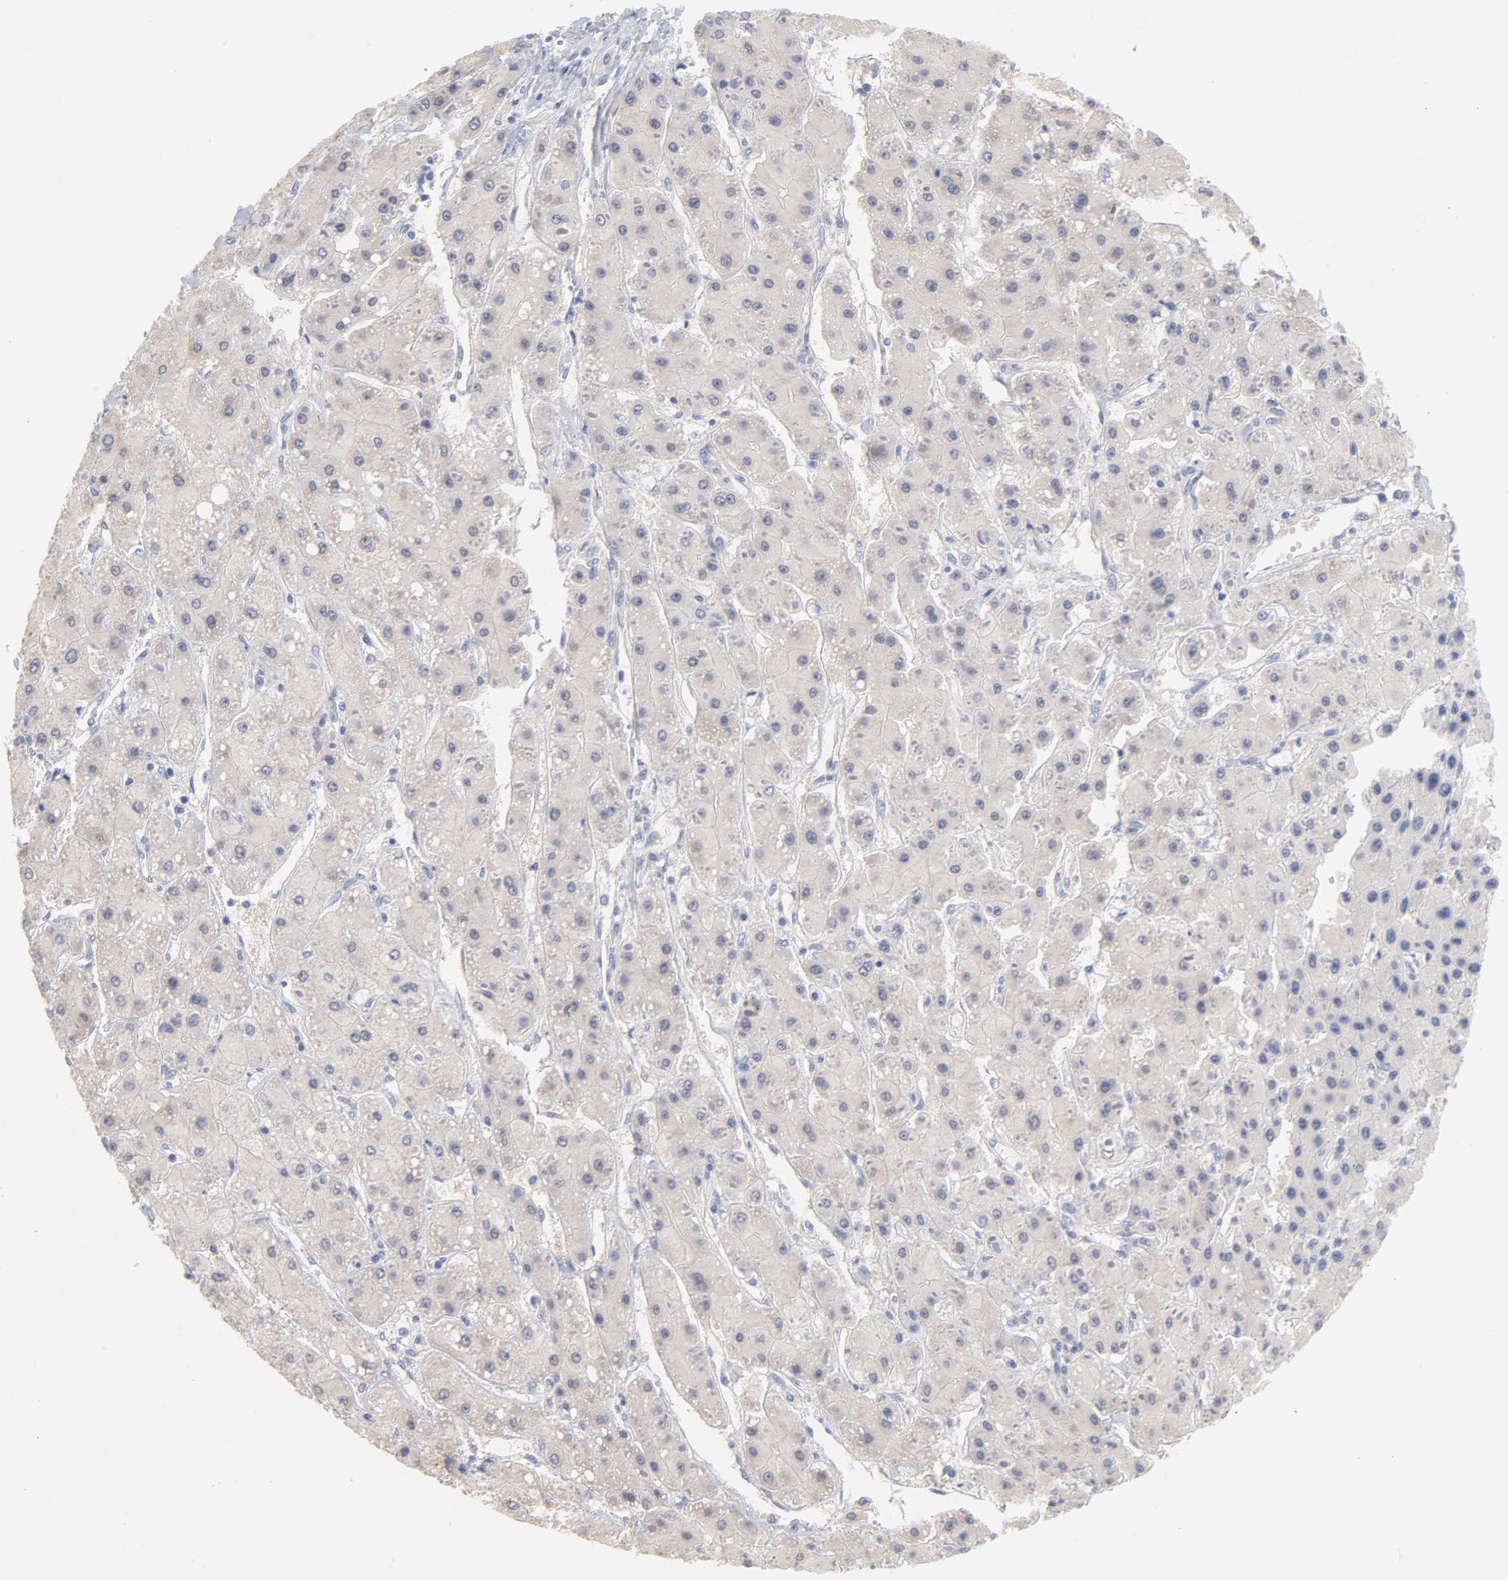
{"staining": {"intensity": "weak", "quantity": ">75%", "location": "cytoplasmic/membranous"}, "tissue": "liver cancer", "cell_type": "Tumor cells", "image_type": "cancer", "snomed": [{"axis": "morphology", "description": "Carcinoma, Hepatocellular, NOS"}, {"axis": "topography", "description": "Liver"}], "caption": "Weak cytoplasmic/membranous expression is present in approximately >75% of tumor cells in hepatocellular carcinoma (liver). (Stains: DAB (3,3'-diaminobenzidine) in brown, nuclei in blue, Microscopy: brightfield microscopy at high magnification).", "gene": "CPE", "patient": {"sex": "female", "age": 52}}